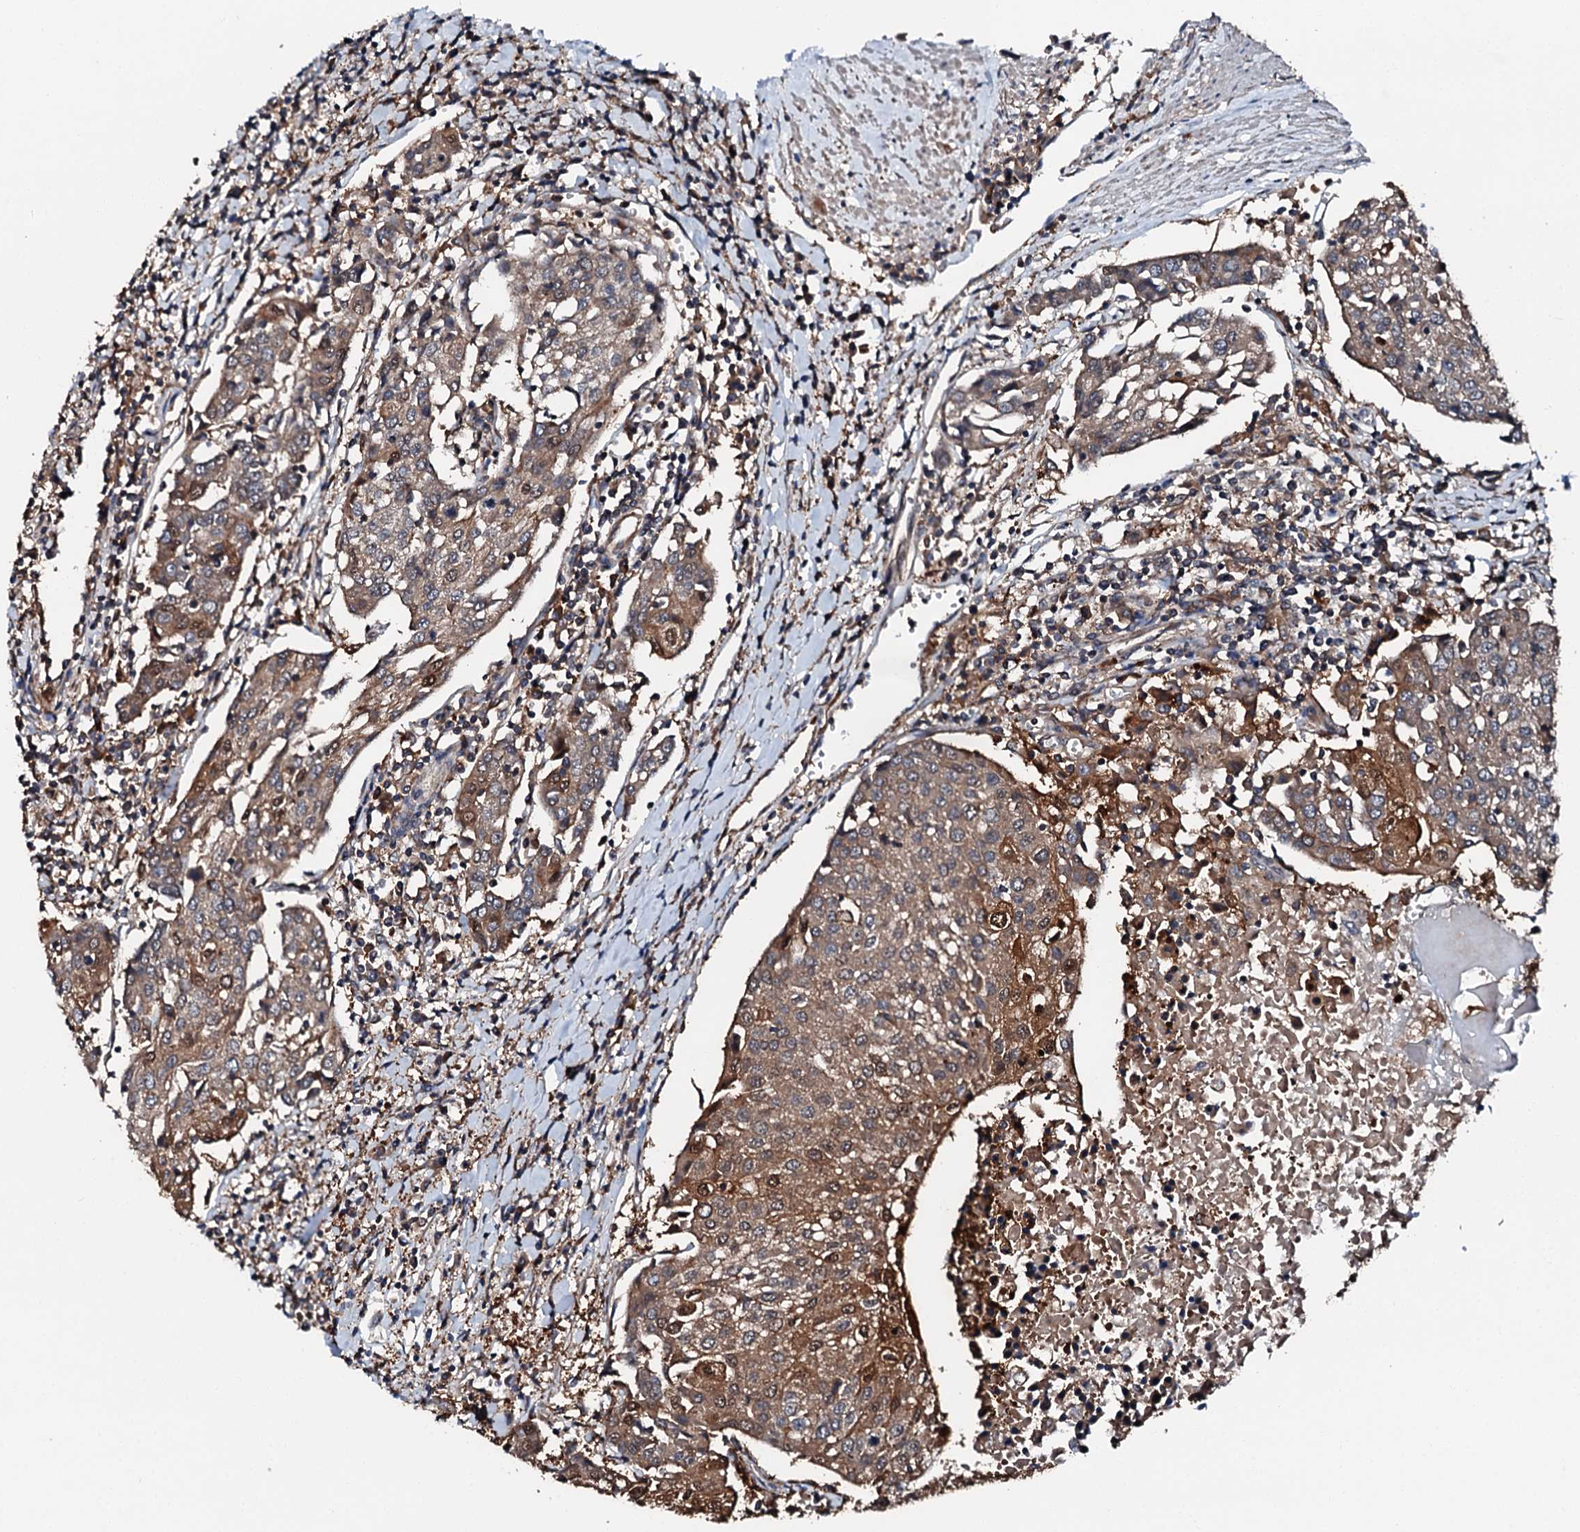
{"staining": {"intensity": "moderate", "quantity": ">75%", "location": "cytoplasmic/membranous"}, "tissue": "urothelial cancer", "cell_type": "Tumor cells", "image_type": "cancer", "snomed": [{"axis": "morphology", "description": "Urothelial carcinoma, High grade"}, {"axis": "topography", "description": "Urinary bladder"}], "caption": "High-magnification brightfield microscopy of urothelial cancer stained with DAB (brown) and counterstained with hematoxylin (blue). tumor cells exhibit moderate cytoplasmic/membranous expression is seen in about>75% of cells.", "gene": "FGD4", "patient": {"sex": "female", "age": 85}}